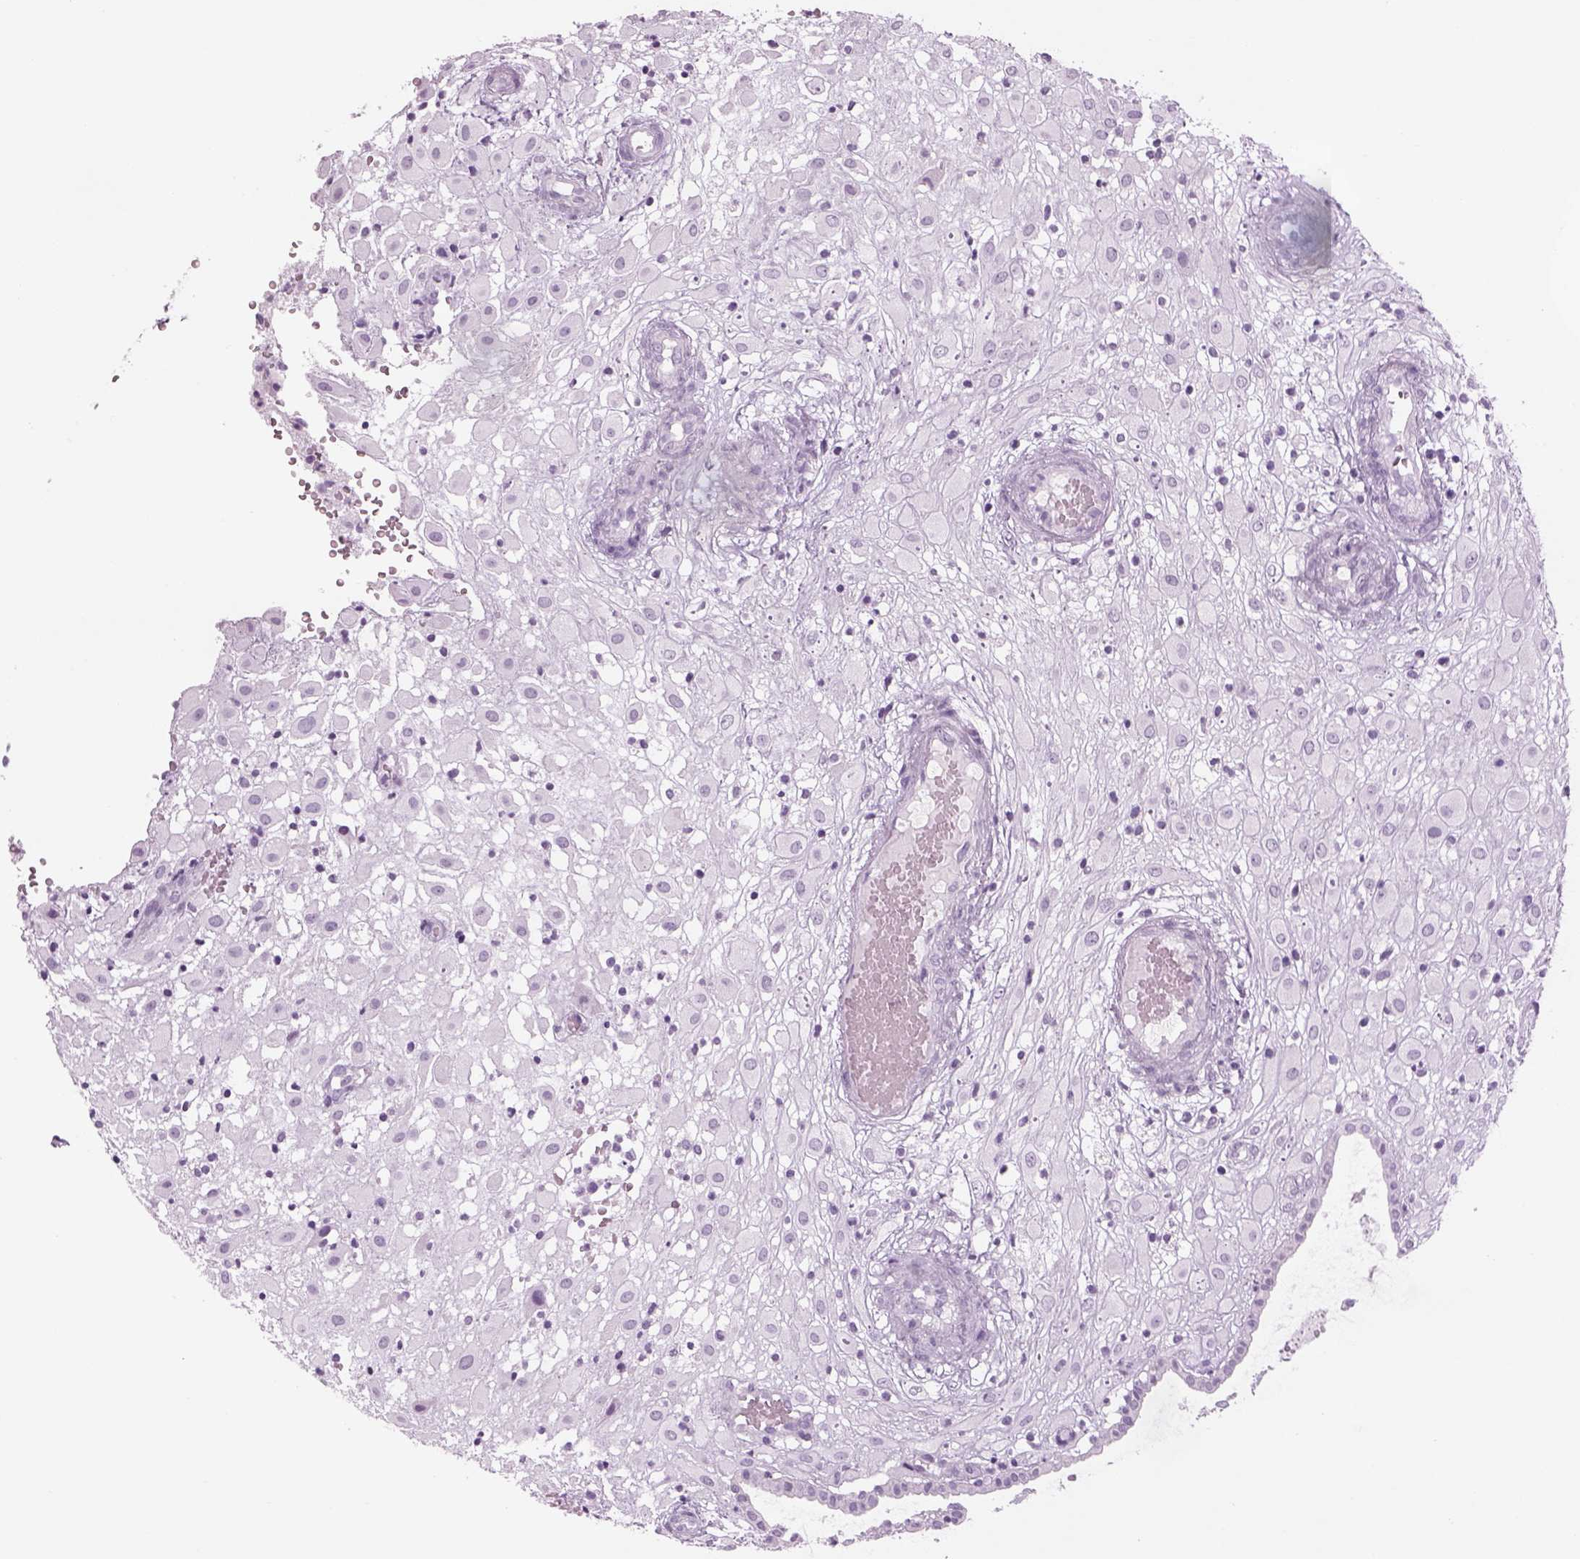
{"staining": {"intensity": "negative", "quantity": "none", "location": "none"}, "tissue": "placenta", "cell_type": "Decidual cells", "image_type": "normal", "snomed": [{"axis": "morphology", "description": "Normal tissue, NOS"}, {"axis": "topography", "description": "Placenta"}], "caption": "Immunohistochemistry photomicrograph of normal placenta: placenta stained with DAB displays no significant protein positivity in decidual cells.", "gene": "SAG", "patient": {"sex": "female", "age": 24}}